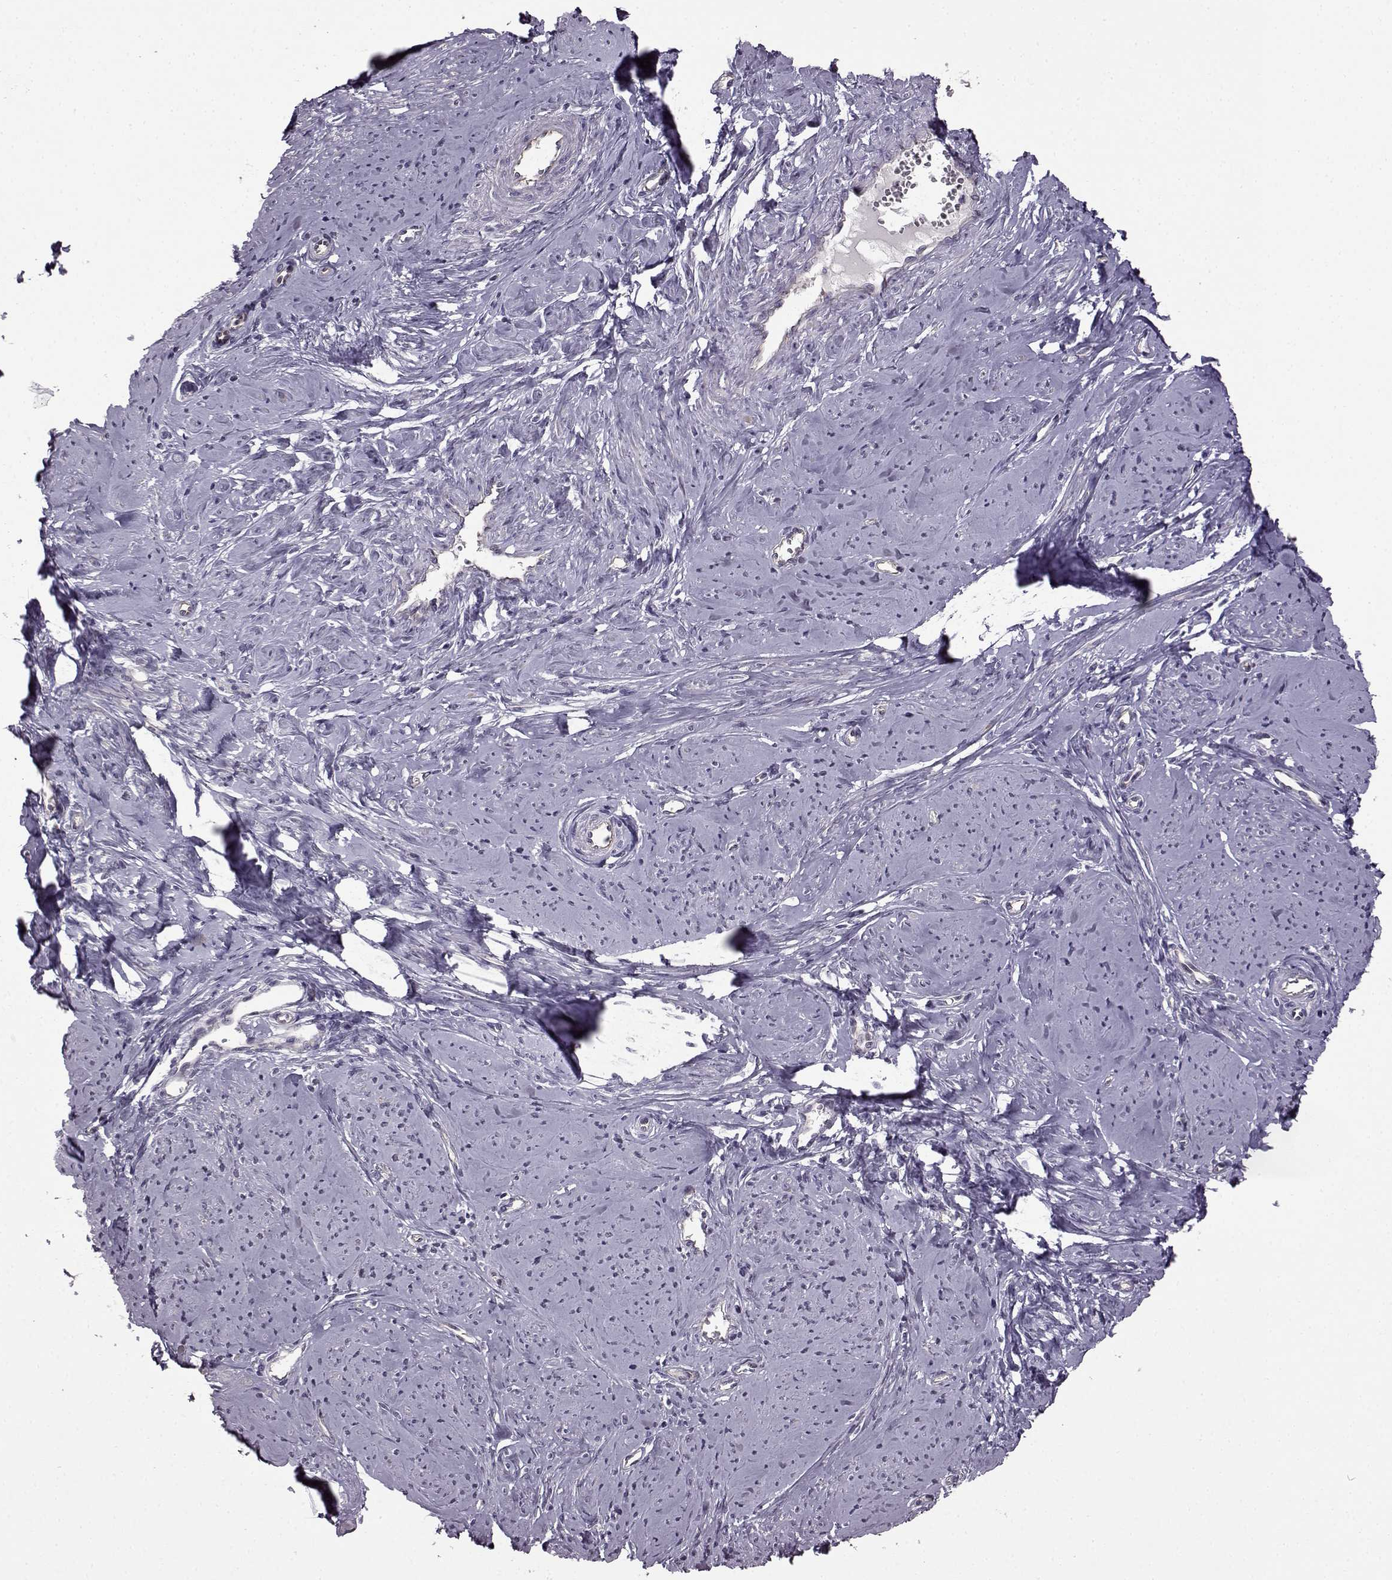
{"staining": {"intensity": "negative", "quantity": "none", "location": "none"}, "tissue": "smooth muscle", "cell_type": "Smooth muscle cells", "image_type": "normal", "snomed": [{"axis": "morphology", "description": "Normal tissue, NOS"}, {"axis": "topography", "description": "Smooth muscle"}], "caption": "Human smooth muscle stained for a protein using IHC reveals no positivity in smooth muscle cells.", "gene": "EDDM3B", "patient": {"sex": "female", "age": 48}}